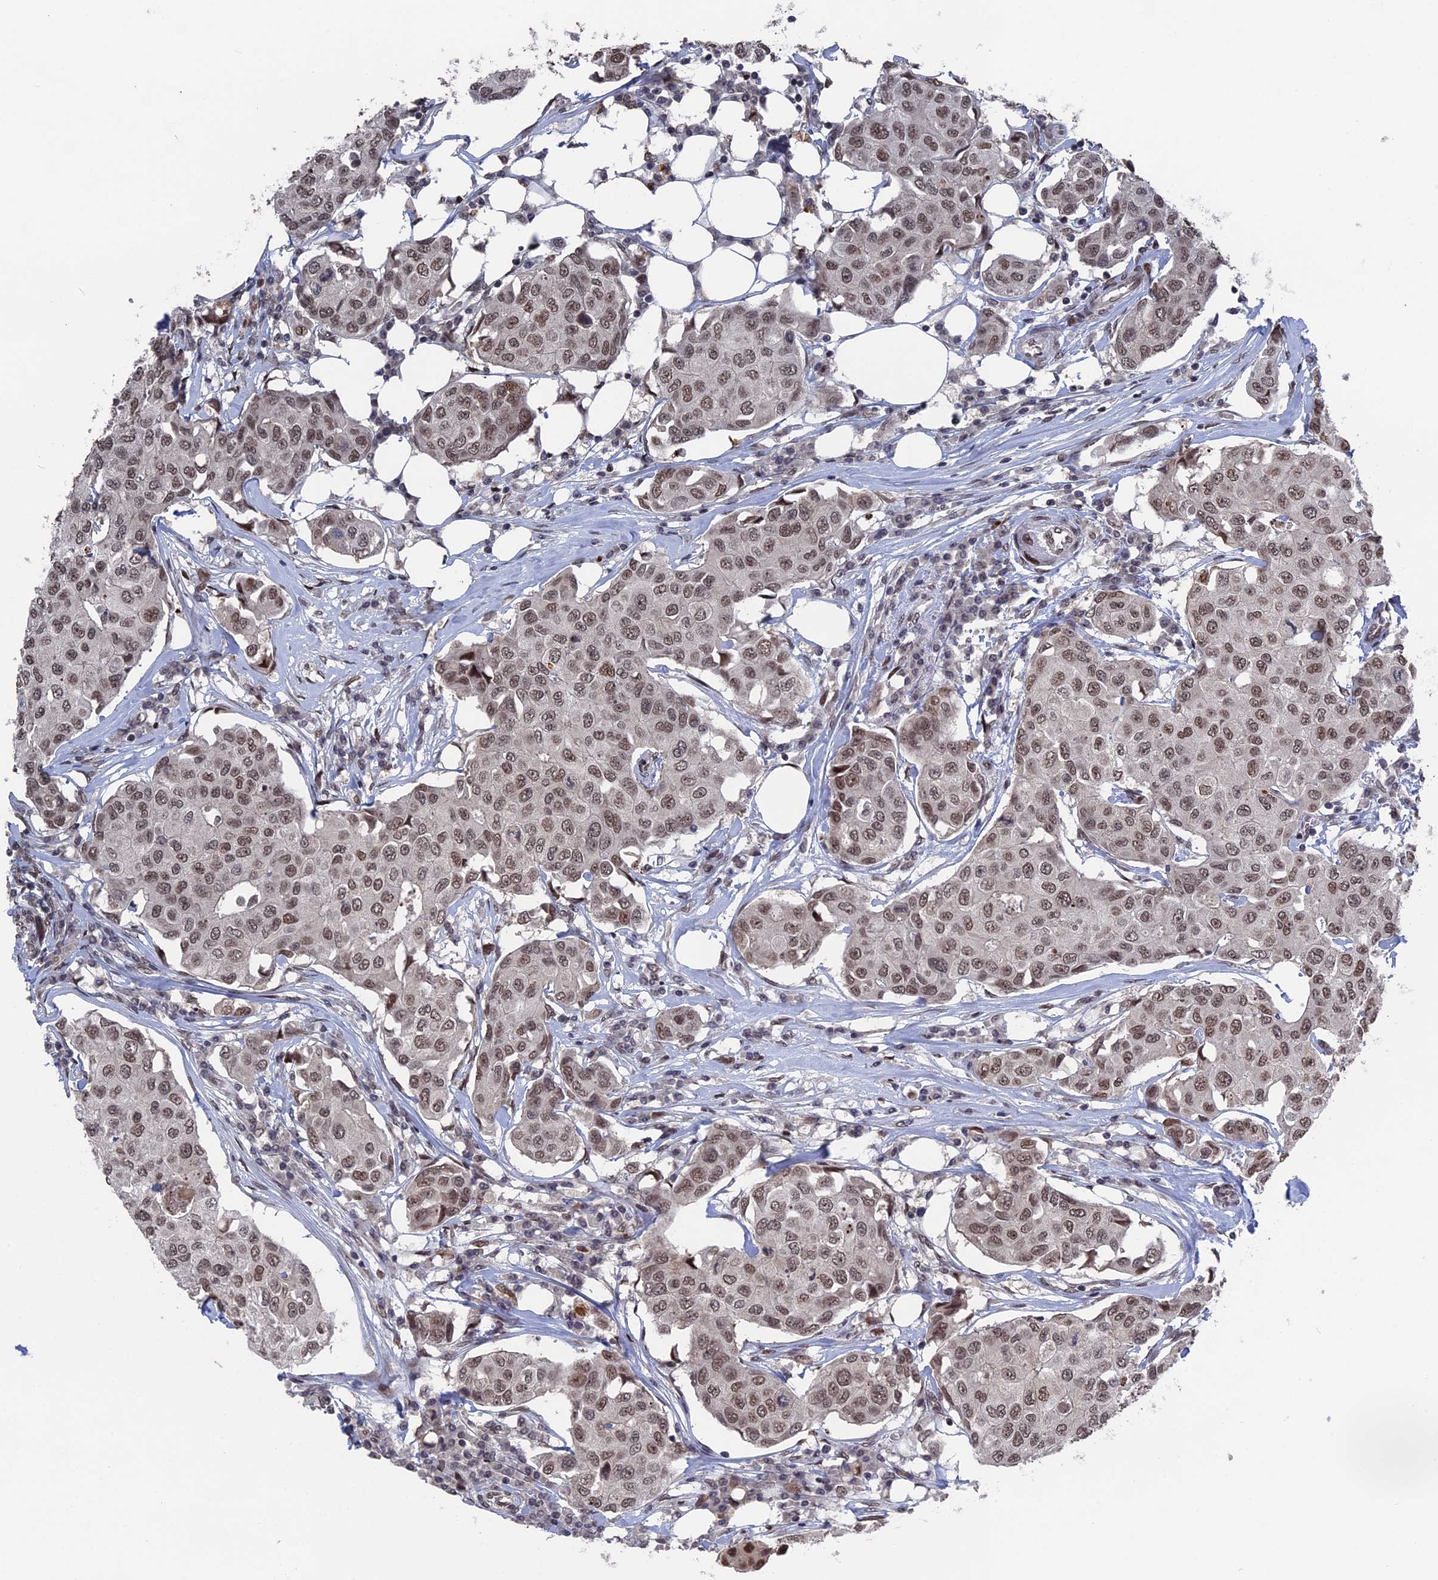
{"staining": {"intensity": "moderate", "quantity": ">75%", "location": "nuclear"}, "tissue": "breast cancer", "cell_type": "Tumor cells", "image_type": "cancer", "snomed": [{"axis": "morphology", "description": "Duct carcinoma"}, {"axis": "topography", "description": "Breast"}], "caption": "Breast cancer stained with IHC exhibits moderate nuclear staining in approximately >75% of tumor cells.", "gene": "NR2C2AP", "patient": {"sex": "female", "age": 80}}